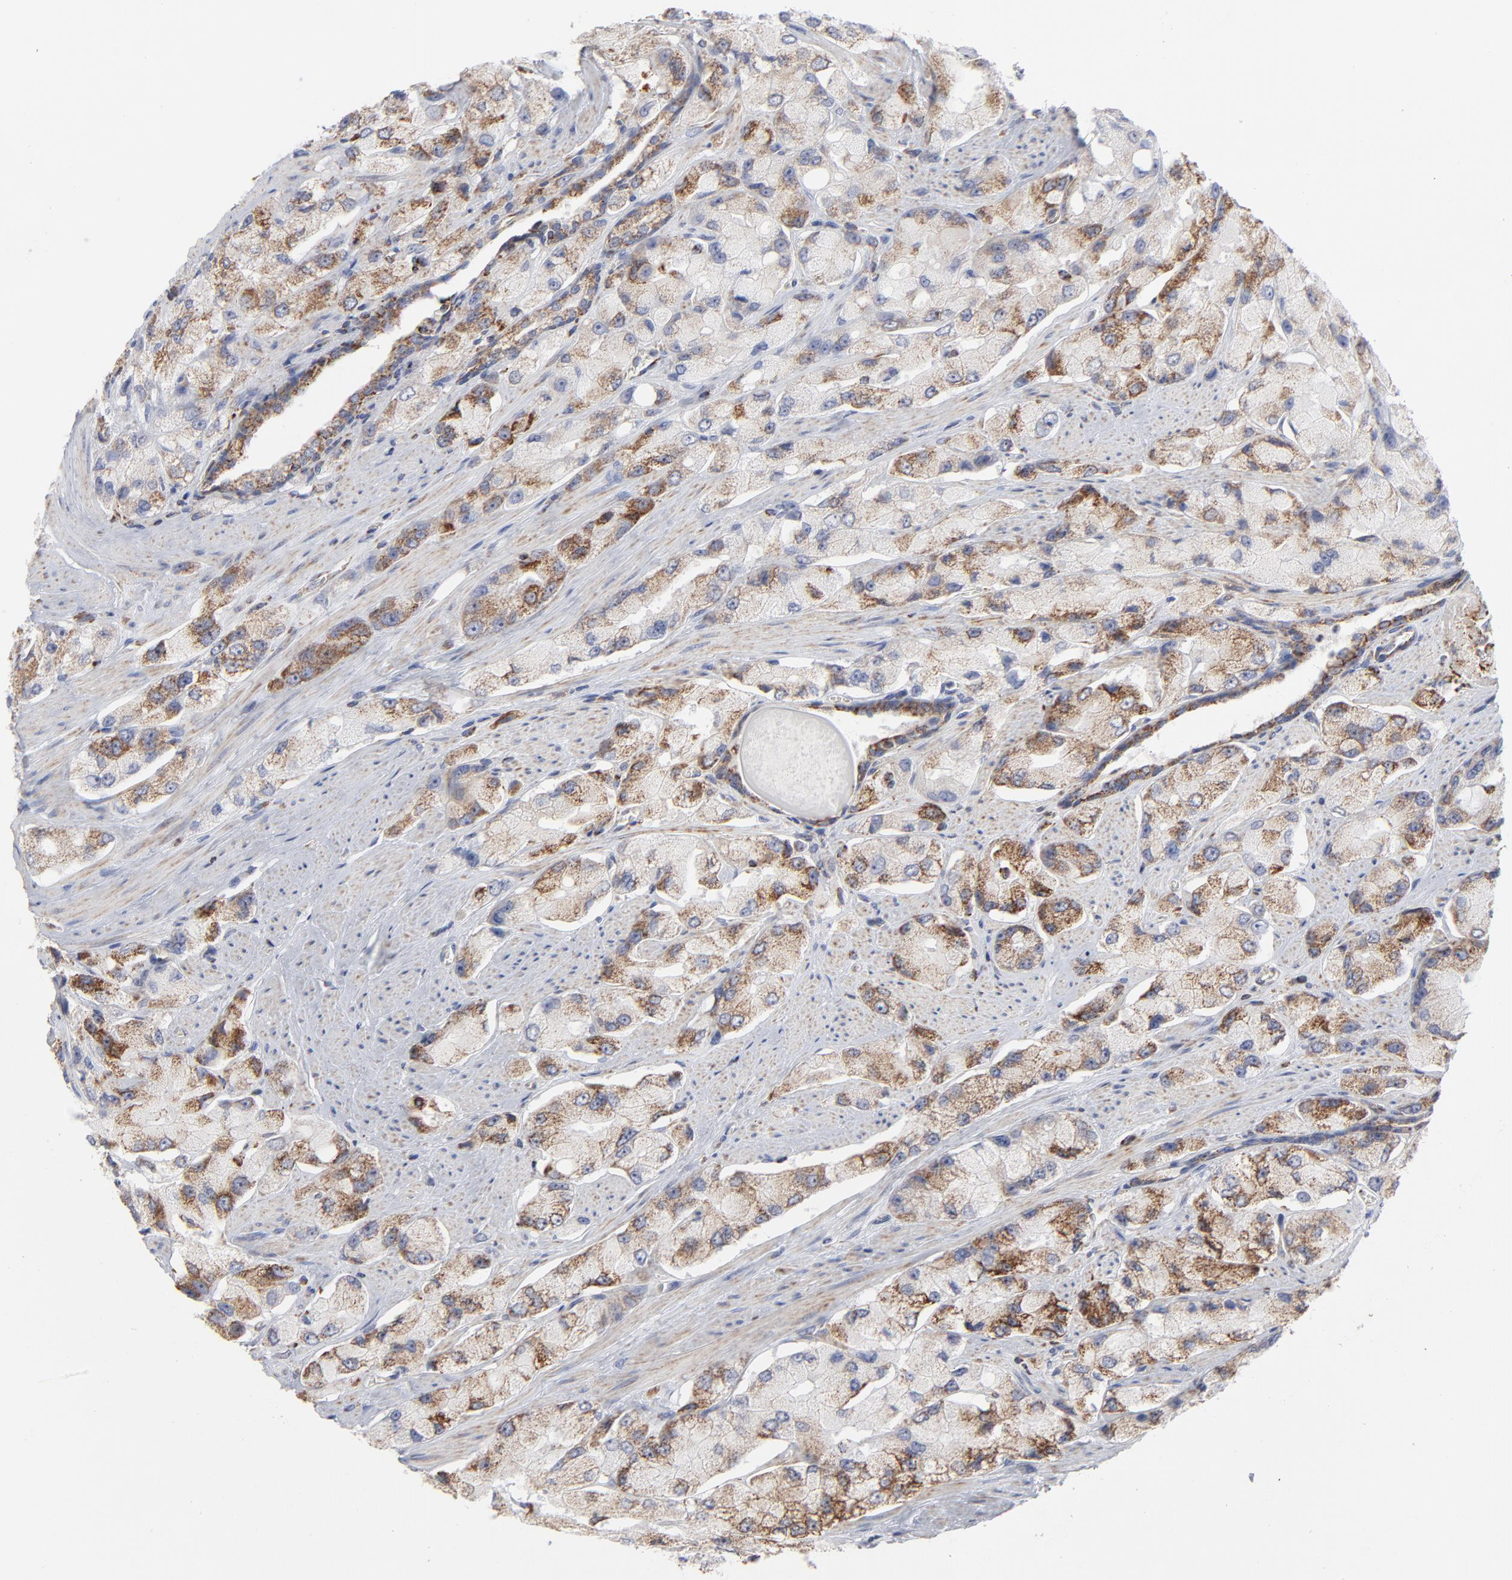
{"staining": {"intensity": "moderate", "quantity": "25%-75%", "location": "cytoplasmic/membranous"}, "tissue": "prostate cancer", "cell_type": "Tumor cells", "image_type": "cancer", "snomed": [{"axis": "morphology", "description": "Adenocarcinoma, High grade"}, {"axis": "topography", "description": "Prostate"}], "caption": "Protein staining by immunohistochemistry shows moderate cytoplasmic/membranous staining in about 25%-75% of tumor cells in prostate adenocarcinoma (high-grade).", "gene": "ASB3", "patient": {"sex": "male", "age": 58}}